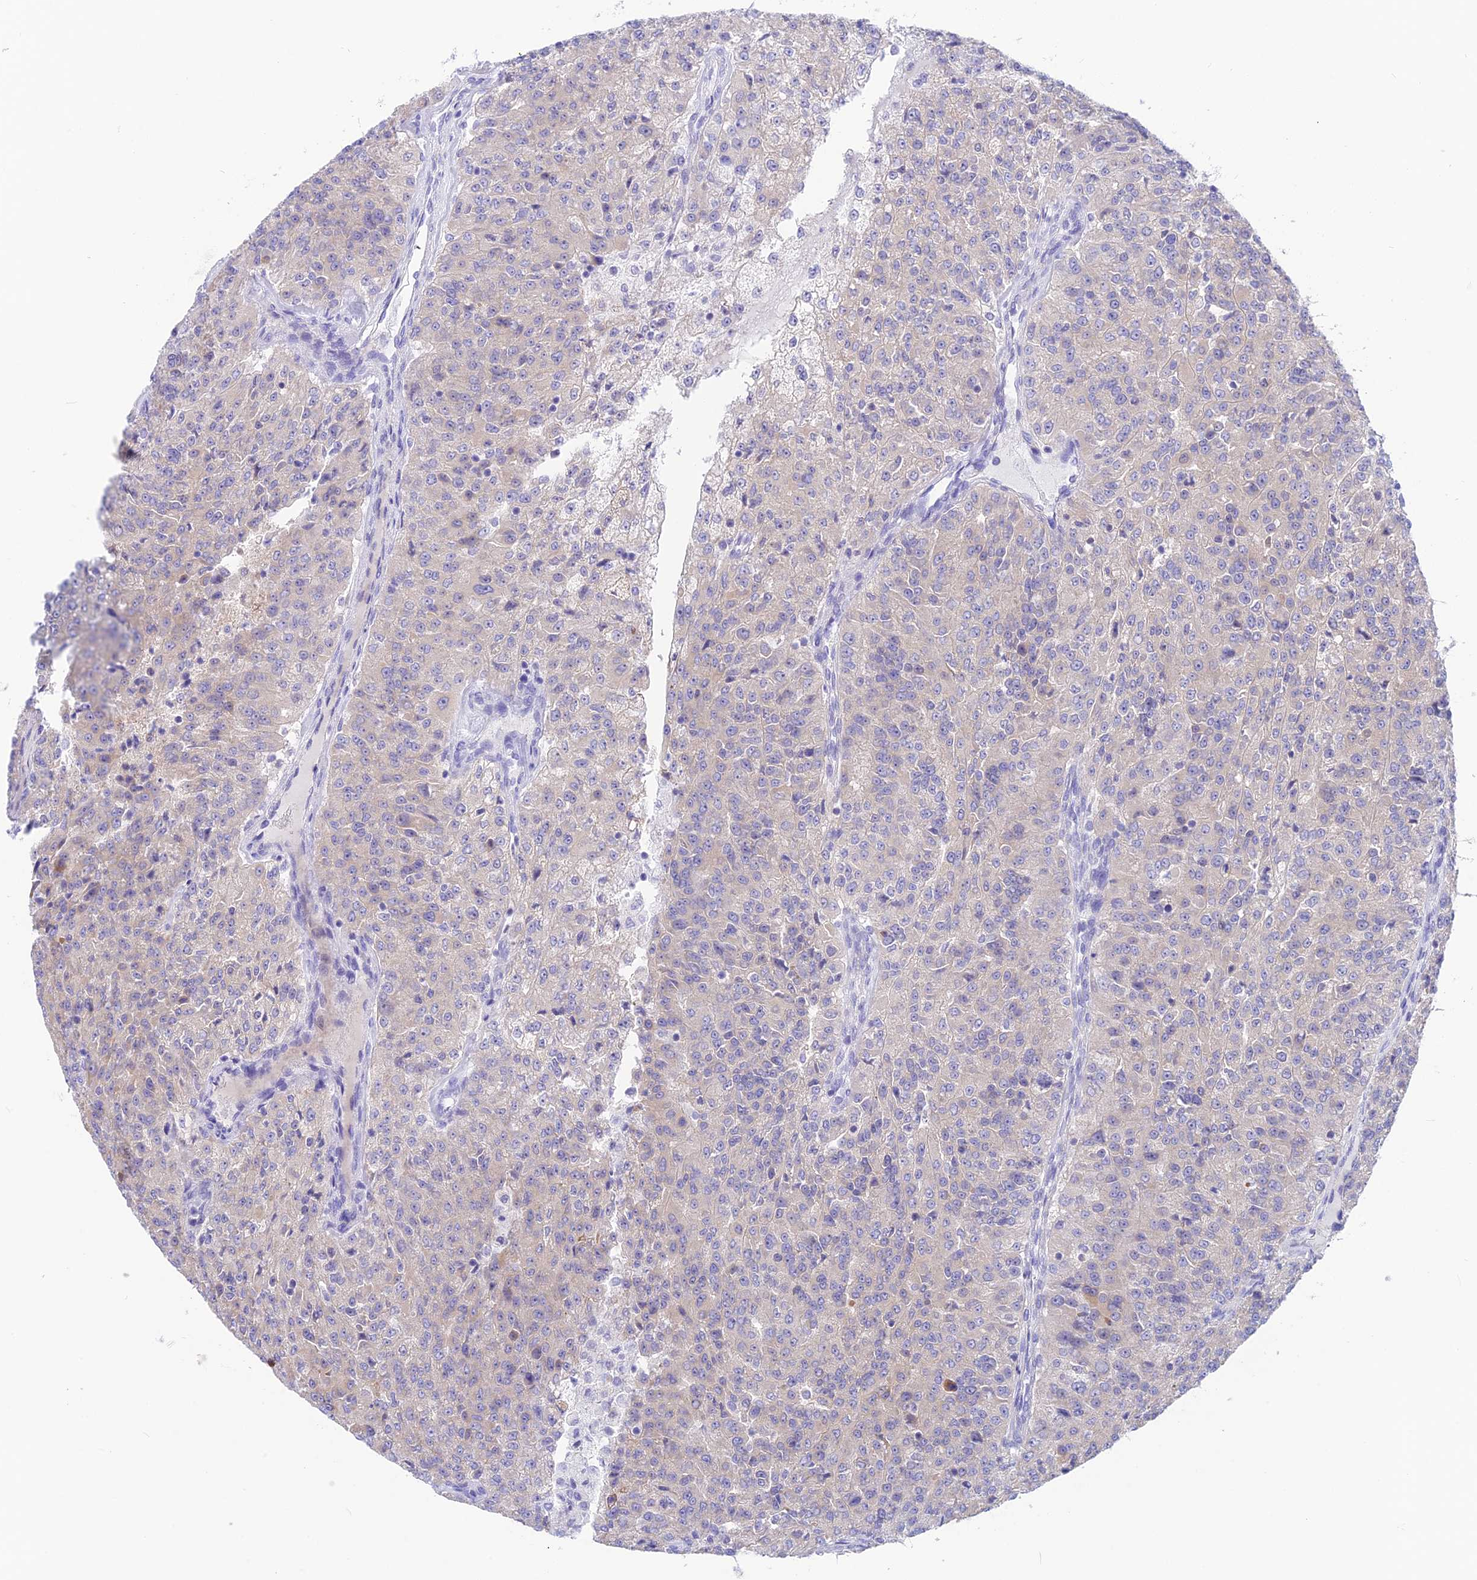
{"staining": {"intensity": "negative", "quantity": "none", "location": "none"}, "tissue": "renal cancer", "cell_type": "Tumor cells", "image_type": "cancer", "snomed": [{"axis": "morphology", "description": "Adenocarcinoma, NOS"}, {"axis": "topography", "description": "Kidney"}], "caption": "Tumor cells show no significant staining in adenocarcinoma (renal).", "gene": "LZTFL1", "patient": {"sex": "female", "age": 63}}